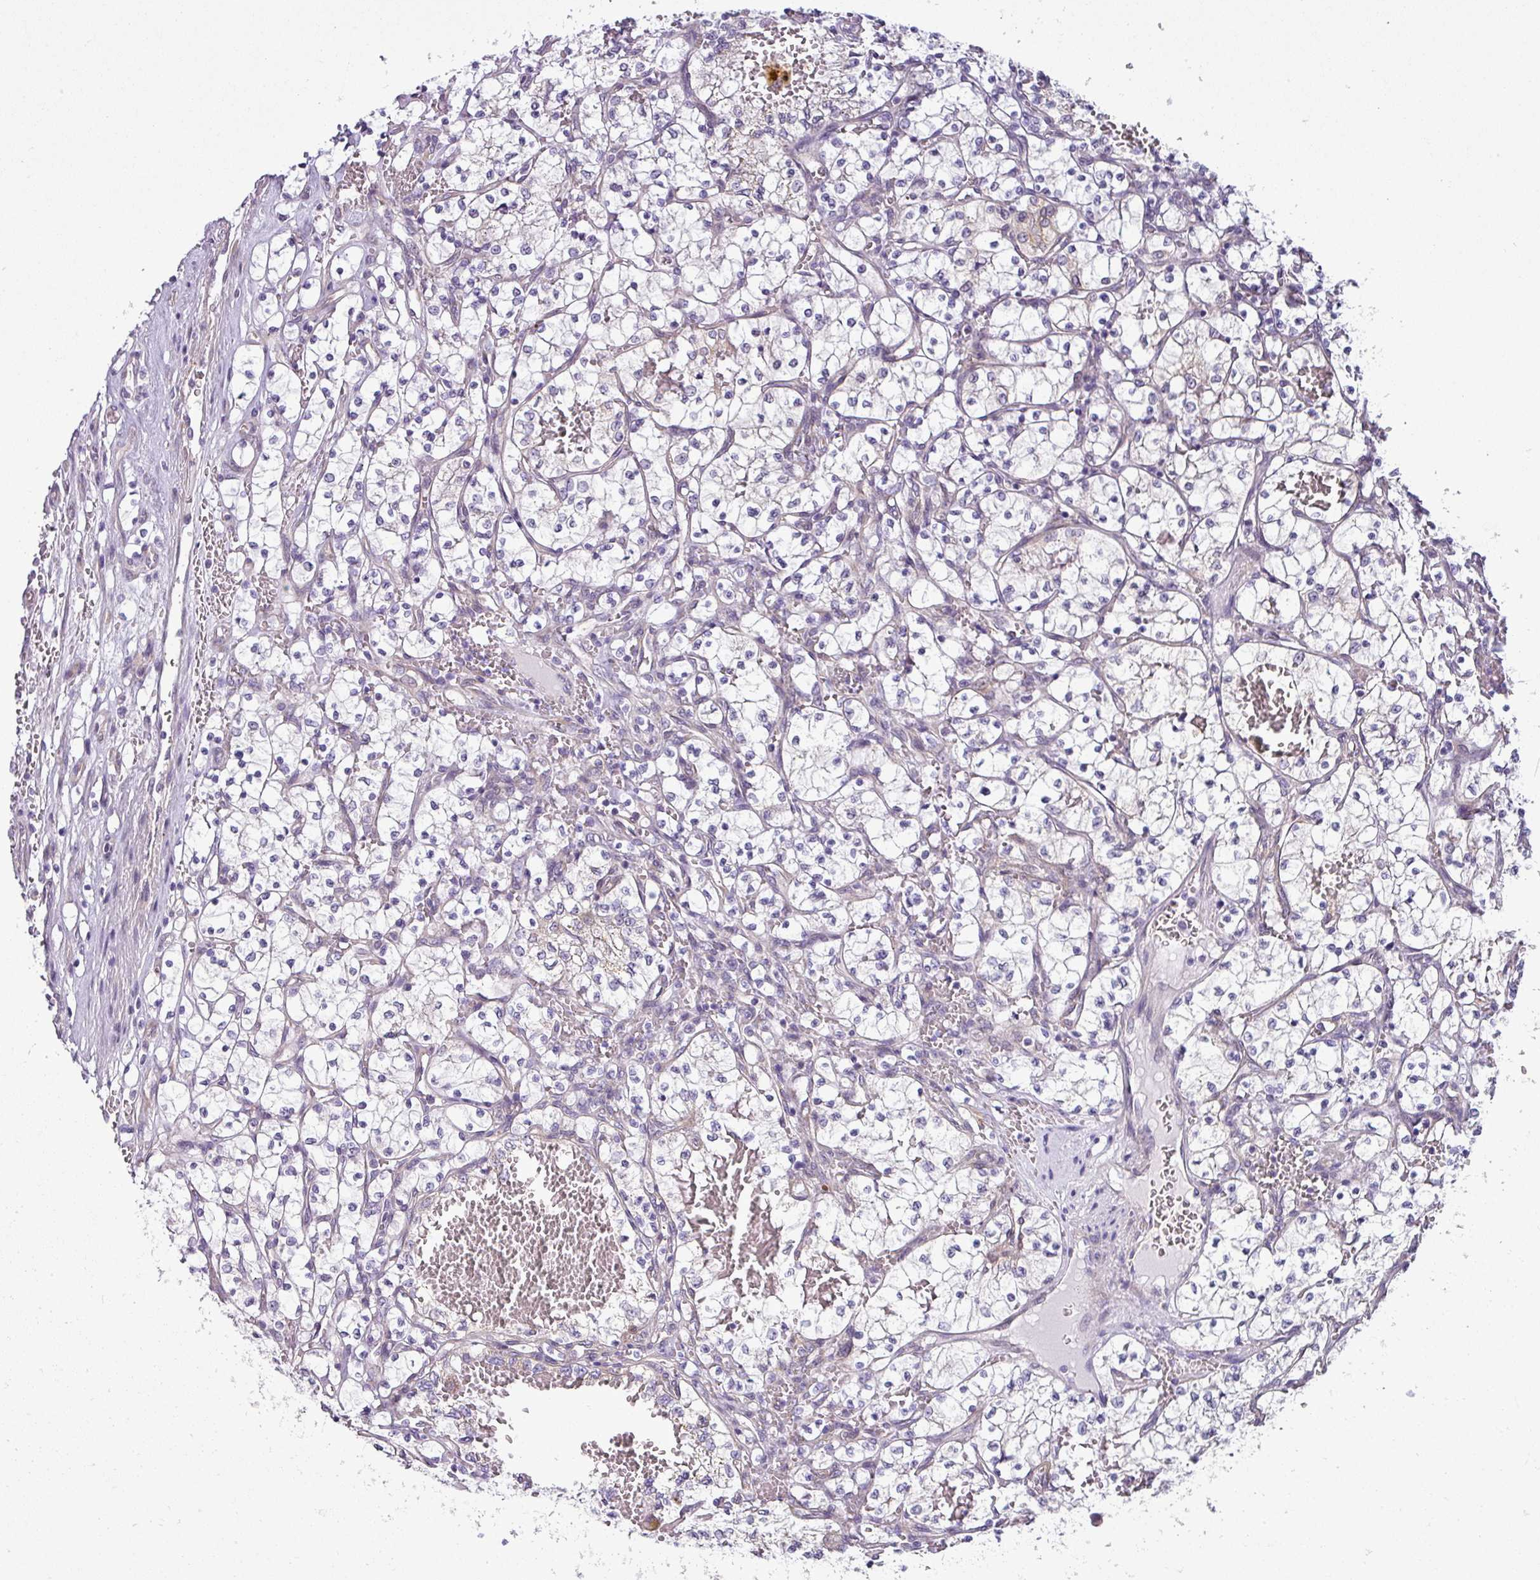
{"staining": {"intensity": "negative", "quantity": "none", "location": "none"}, "tissue": "renal cancer", "cell_type": "Tumor cells", "image_type": "cancer", "snomed": [{"axis": "morphology", "description": "Adenocarcinoma, NOS"}, {"axis": "topography", "description": "Kidney"}], "caption": "A histopathology image of renal cancer (adenocarcinoma) stained for a protein exhibits no brown staining in tumor cells.", "gene": "TOR1AIP2", "patient": {"sex": "female", "age": 69}}